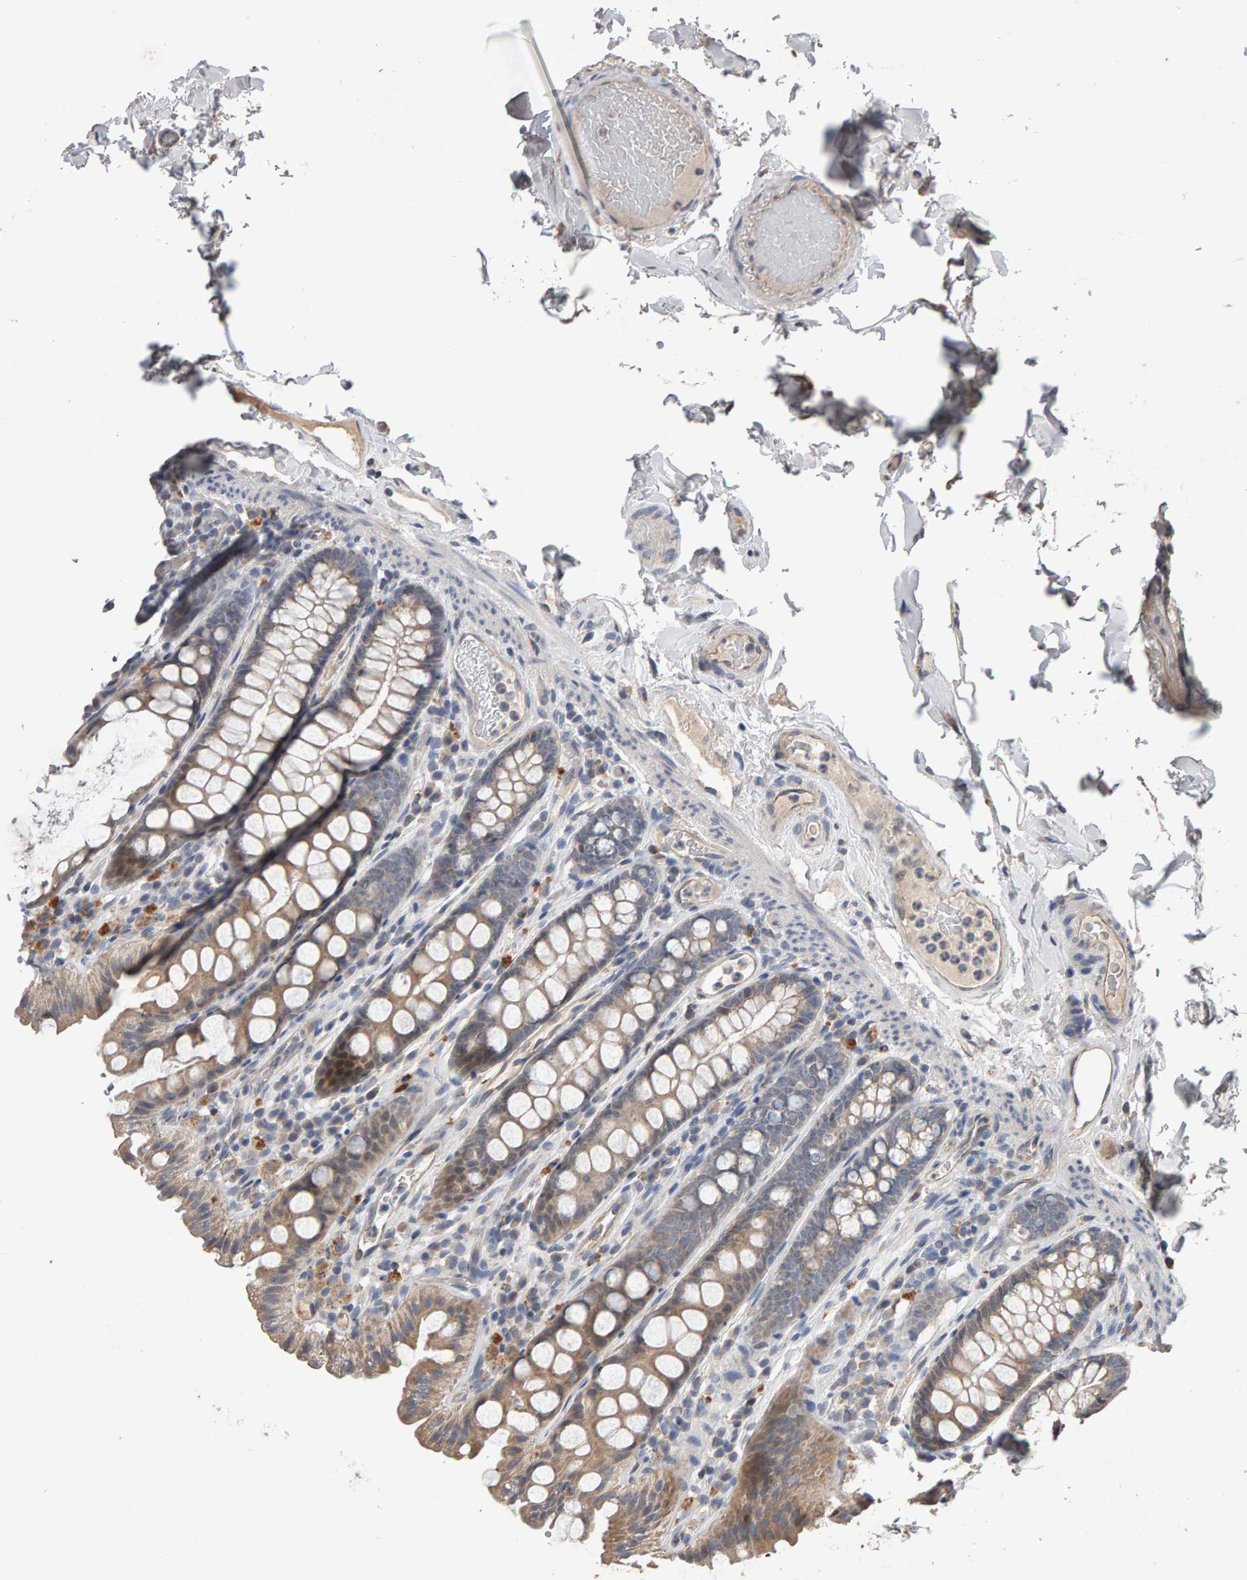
{"staining": {"intensity": "moderate", "quantity": ">75%", "location": "cytoplasmic/membranous"}, "tissue": "colon", "cell_type": "Endothelial cells", "image_type": "normal", "snomed": [{"axis": "morphology", "description": "Normal tissue, NOS"}, {"axis": "topography", "description": "Colon"}, {"axis": "topography", "description": "Peripheral nerve tissue"}], "caption": "Moderate cytoplasmic/membranous expression for a protein is identified in about >75% of endothelial cells of benign colon using immunohistochemistry.", "gene": "COASY", "patient": {"sex": "female", "age": 61}}